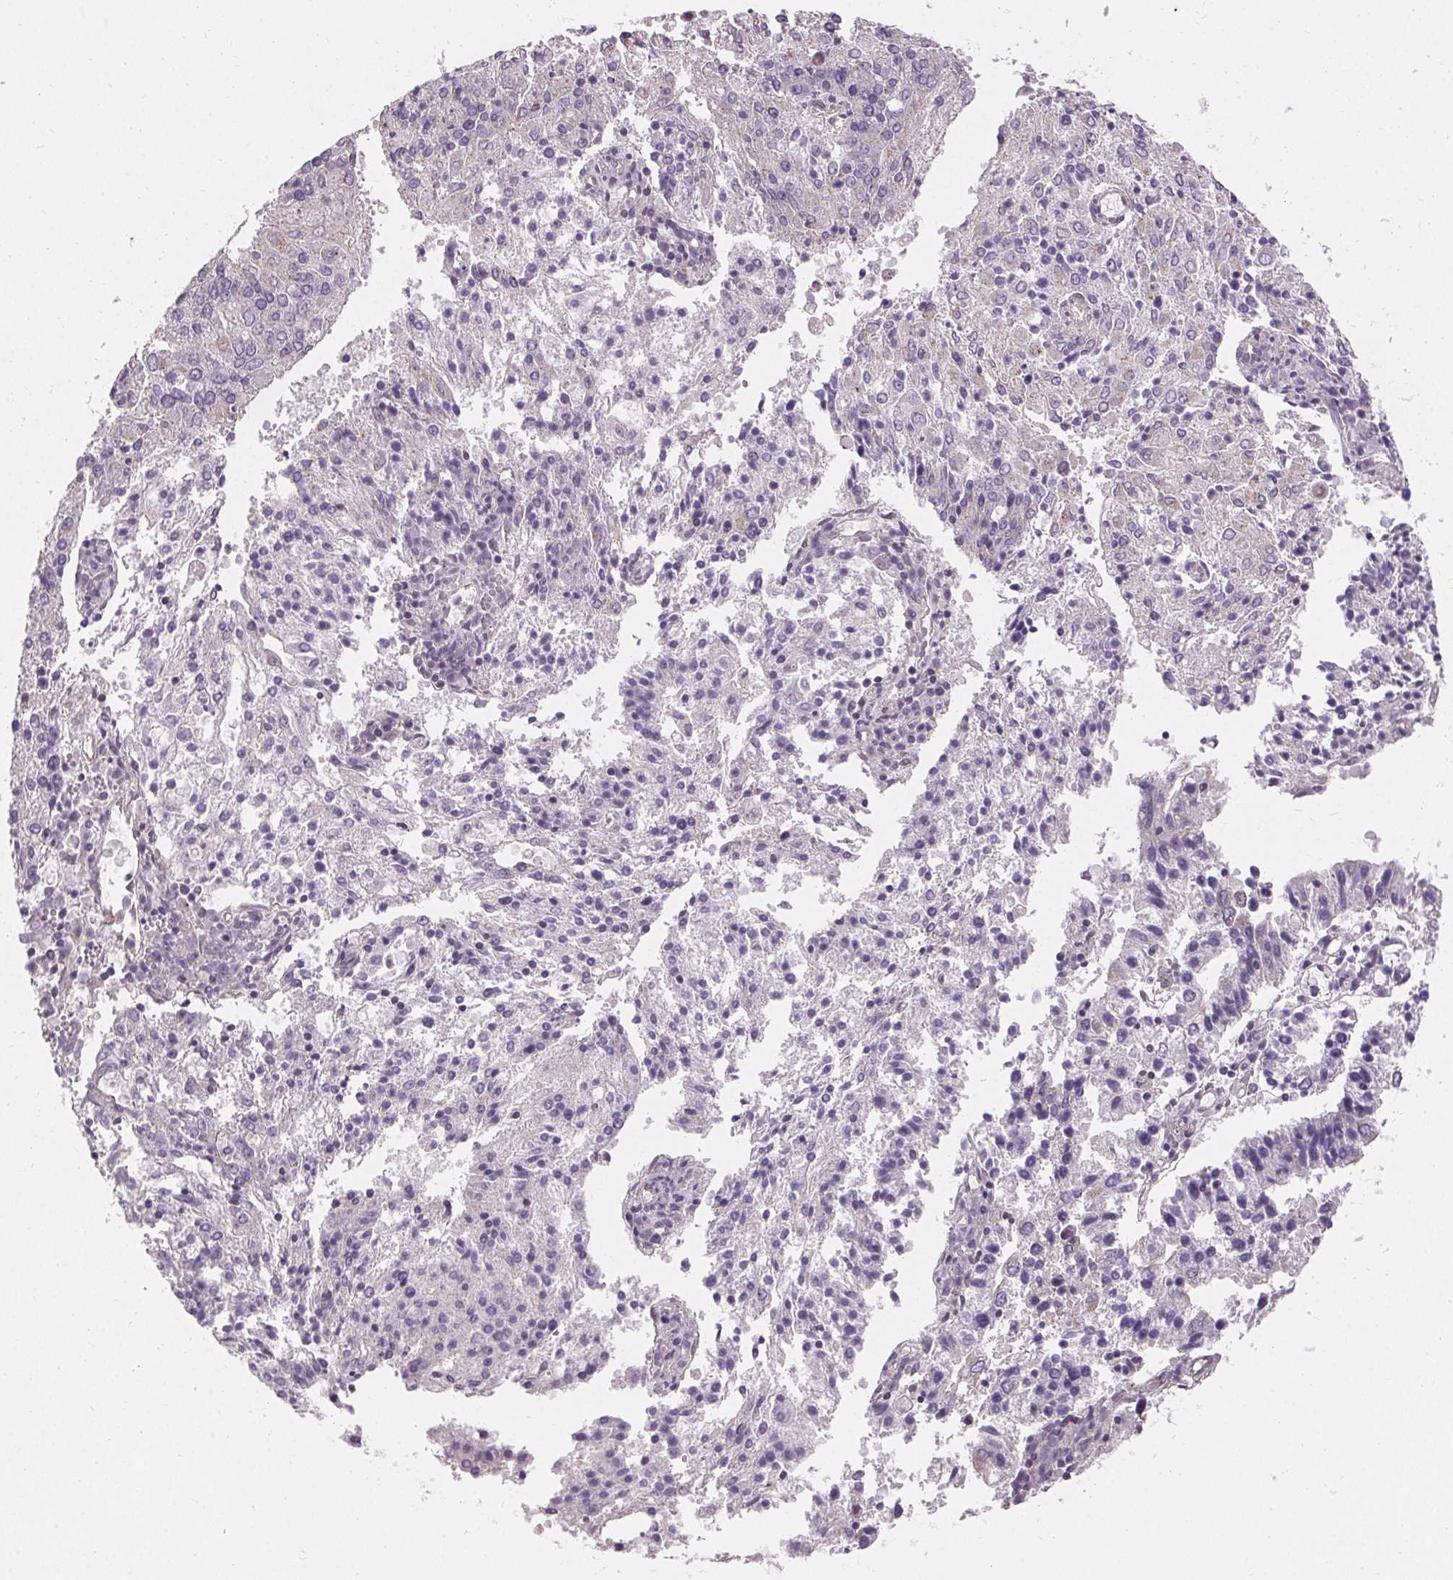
{"staining": {"intensity": "negative", "quantity": "none", "location": "none"}, "tissue": "endometrial cancer", "cell_type": "Tumor cells", "image_type": "cancer", "snomed": [{"axis": "morphology", "description": "Adenocarcinoma, NOS"}, {"axis": "topography", "description": "Endometrium"}], "caption": "A high-resolution photomicrograph shows immunohistochemistry (IHC) staining of endometrial adenocarcinoma, which exhibits no significant staining in tumor cells.", "gene": "APLP1", "patient": {"sex": "female", "age": 82}}